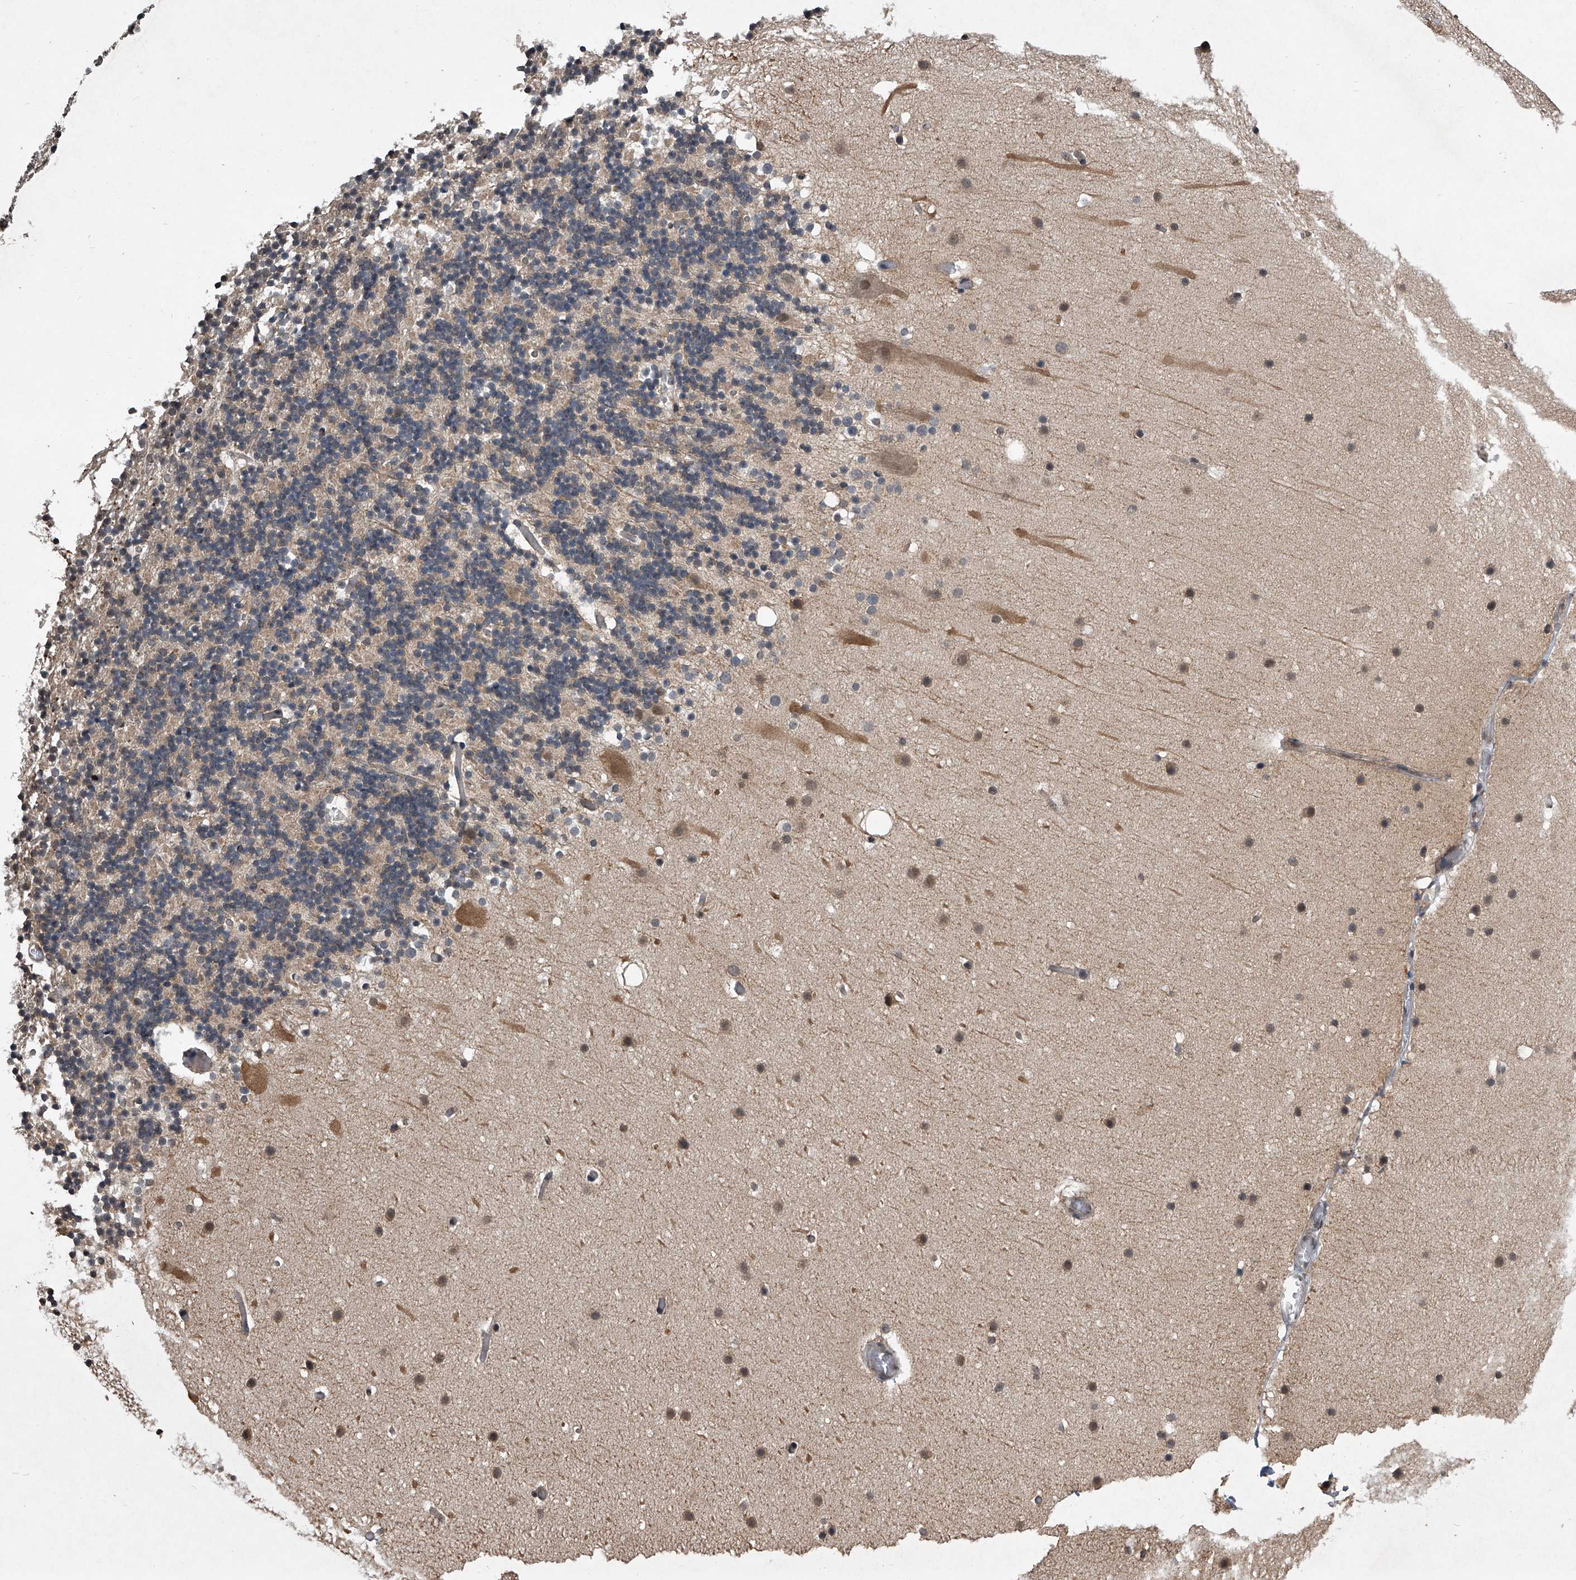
{"staining": {"intensity": "weak", "quantity": "25%-75%", "location": "cytoplasmic/membranous"}, "tissue": "cerebellum", "cell_type": "Cells in granular layer", "image_type": "normal", "snomed": [{"axis": "morphology", "description": "Normal tissue, NOS"}, {"axis": "topography", "description": "Cerebellum"}], "caption": "Protein staining of normal cerebellum reveals weak cytoplasmic/membranous staining in about 25%-75% of cells in granular layer. The staining was performed using DAB, with brown indicating positive protein expression. Nuclei are stained blue with hematoxylin.", "gene": "TSNAX", "patient": {"sex": "male", "age": 57}}